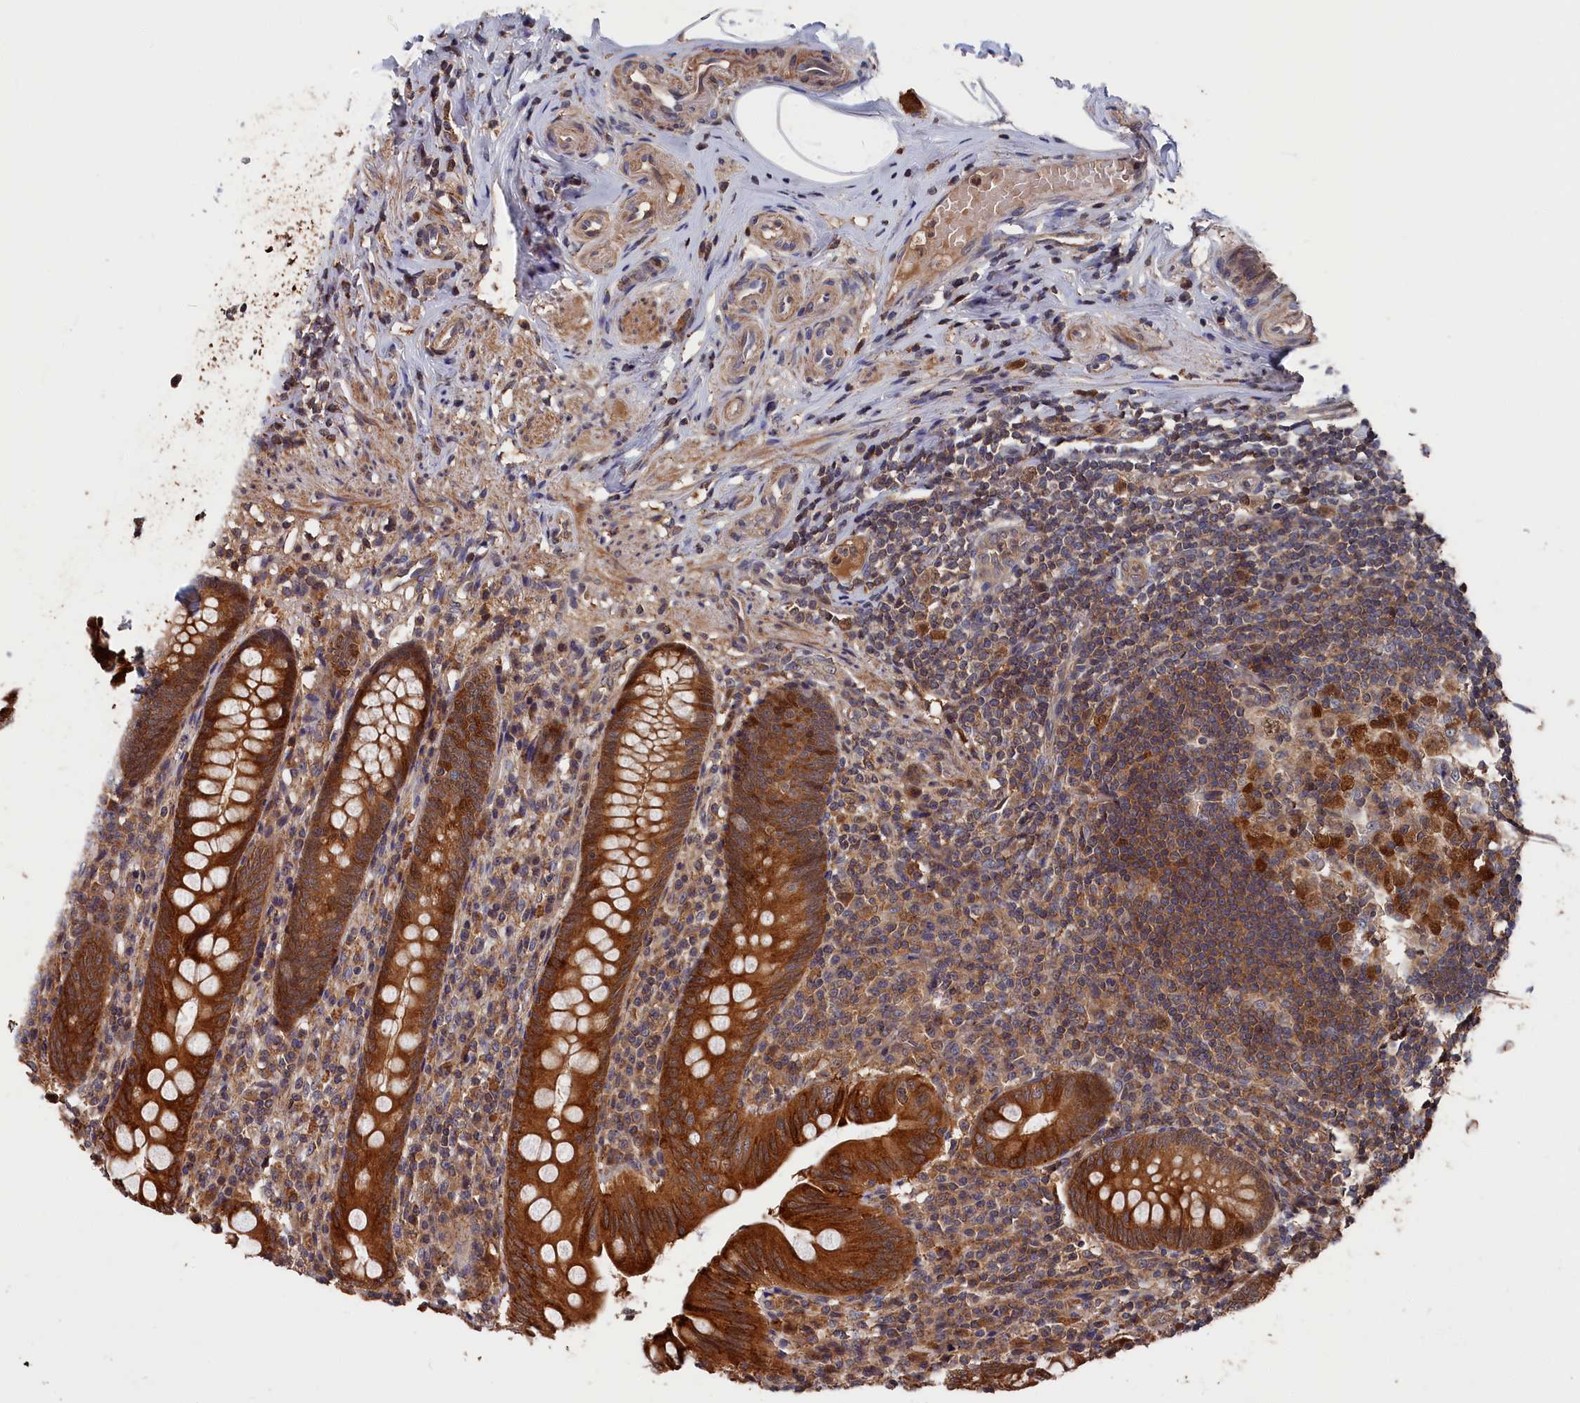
{"staining": {"intensity": "strong", "quantity": ">75%", "location": "cytoplasmic/membranous"}, "tissue": "appendix", "cell_type": "Glandular cells", "image_type": "normal", "snomed": [{"axis": "morphology", "description": "Normal tissue, NOS"}, {"axis": "topography", "description": "Appendix"}], "caption": "This is a photomicrograph of IHC staining of benign appendix, which shows strong staining in the cytoplasmic/membranous of glandular cells.", "gene": "RMI2", "patient": {"sex": "male", "age": 55}}